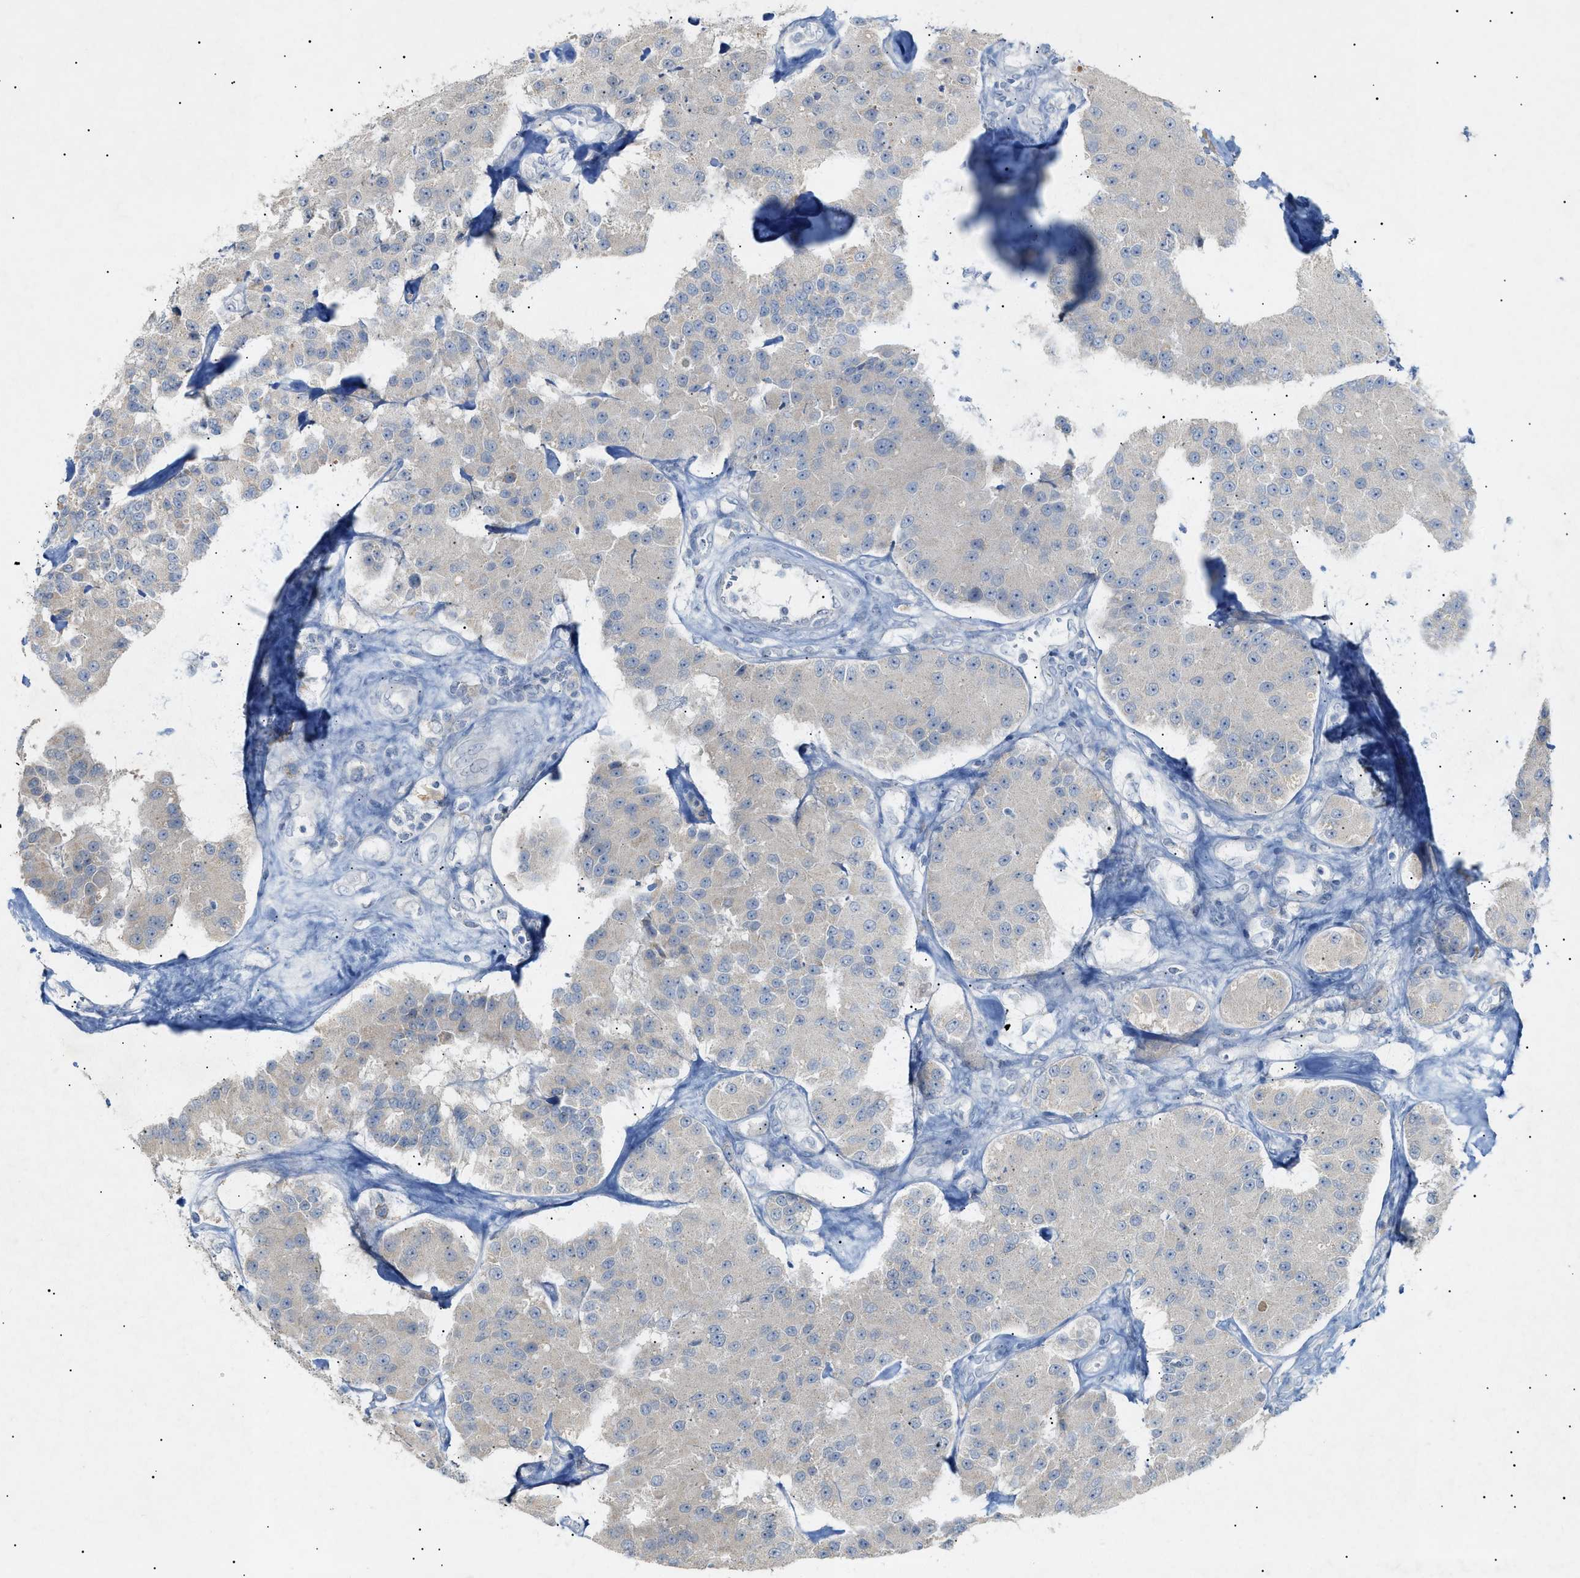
{"staining": {"intensity": "negative", "quantity": "none", "location": "none"}, "tissue": "carcinoid", "cell_type": "Tumor cells", "image_type": "cancer", "snomed": [{"axis": "morphology", "description": "Carcinoid, malignant, NOS"}, {"axis": "topography", "description": "Pancreas"}], "caption": "A histopathology image of human carcinoid is negative for staining in tumor cells.", "gene": "SLC25A31", "patient": {"sex": "male", "age": 41}}